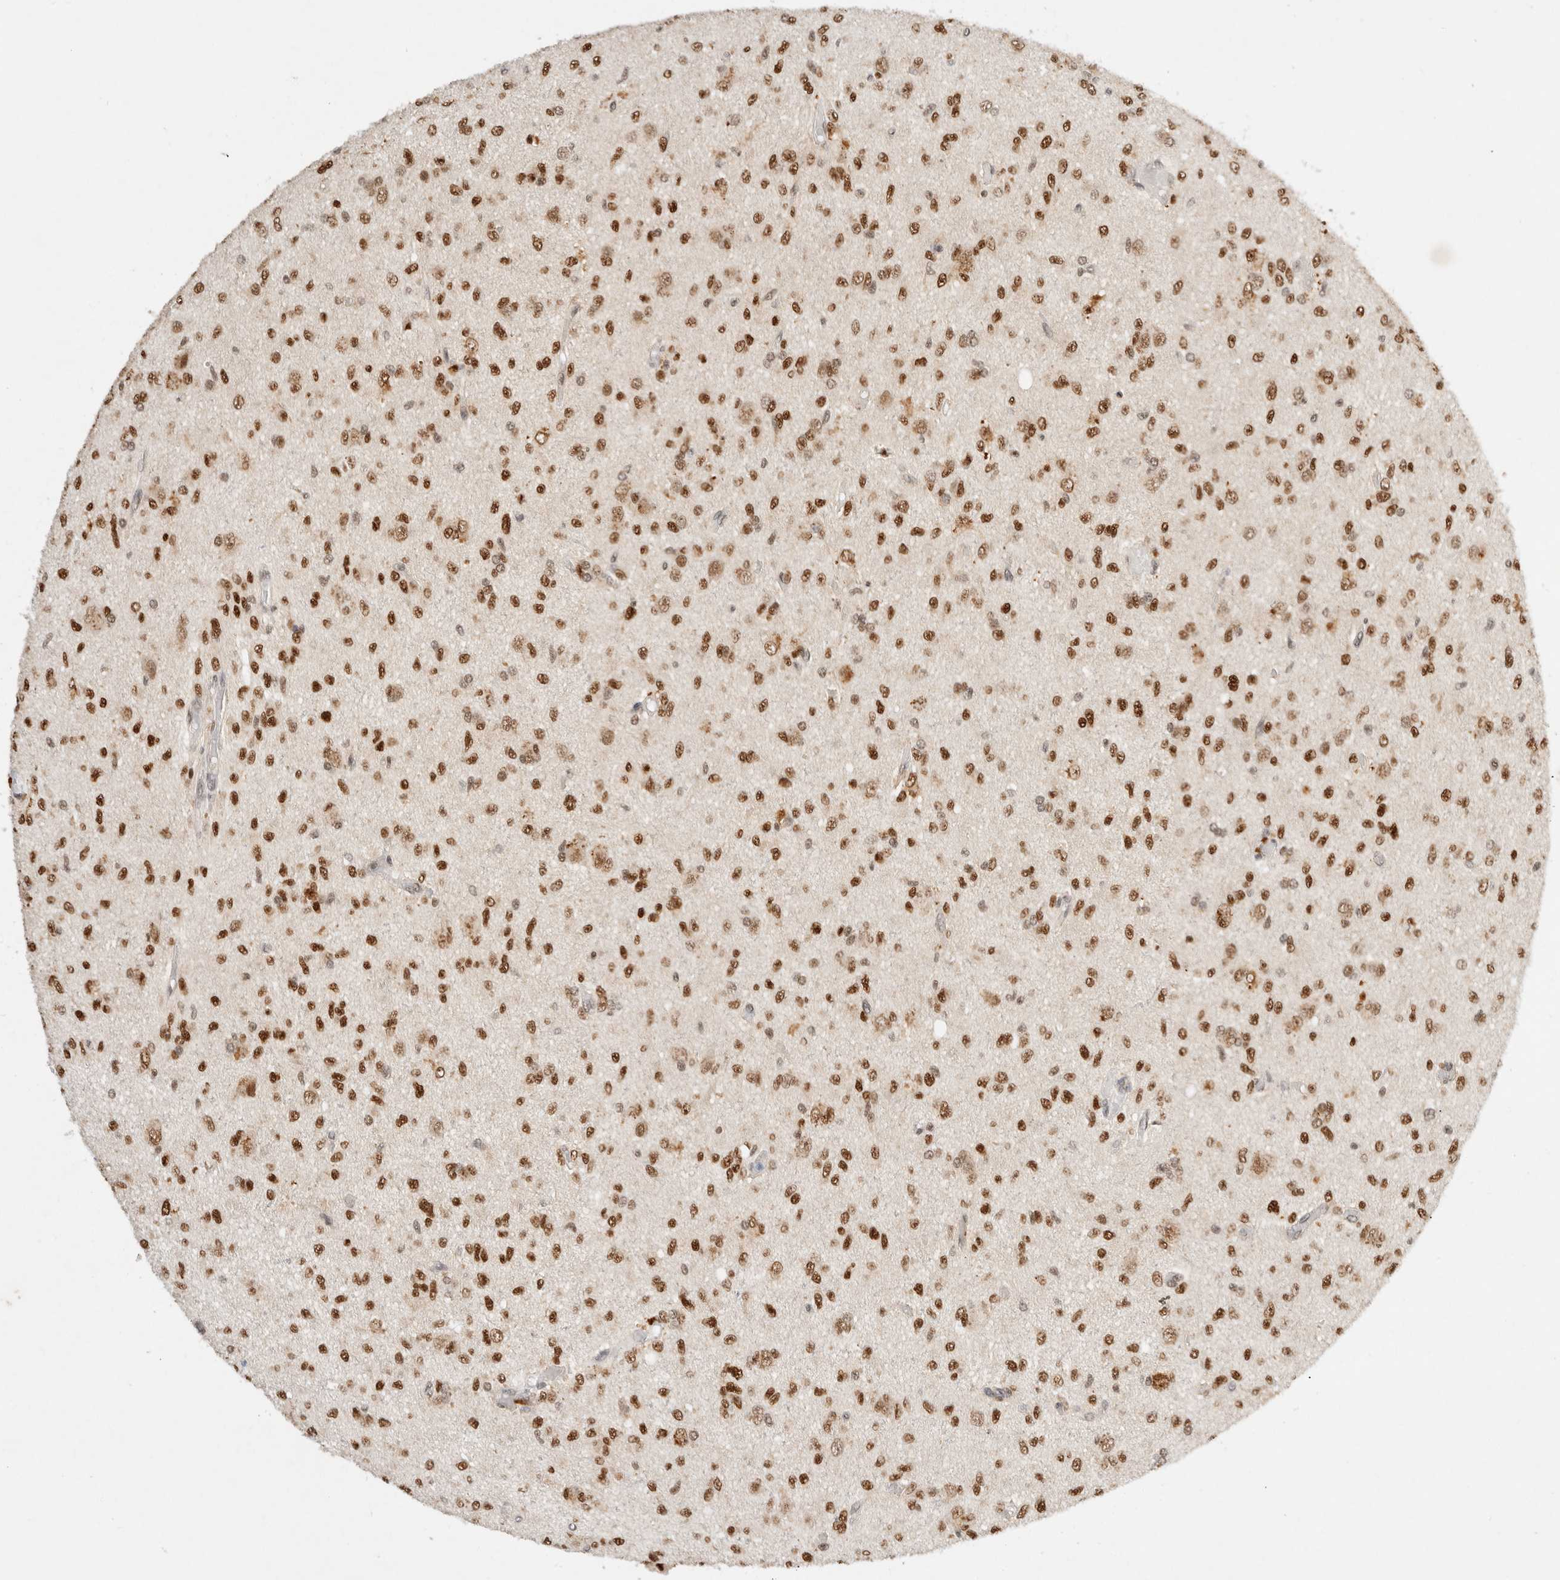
{"staining": {"intensity": "moderate", "quantity": ">75%", "location": "nuclear"}, "tissue": "glioma", "cell_type": "Tumor cells", "image_type": "cancer", "snomed": [{"axis": "morphology", "description": "Glioma, malignant, High grade"}, {"axis": "topography", "description": "Brain"}], "caption": "Moderate nuclear staining for a protein is present in about >75% of tumor cells of glioma using IHC.", "gene": "GTF2I", "patient": {"sex": "female", "age": 59}}